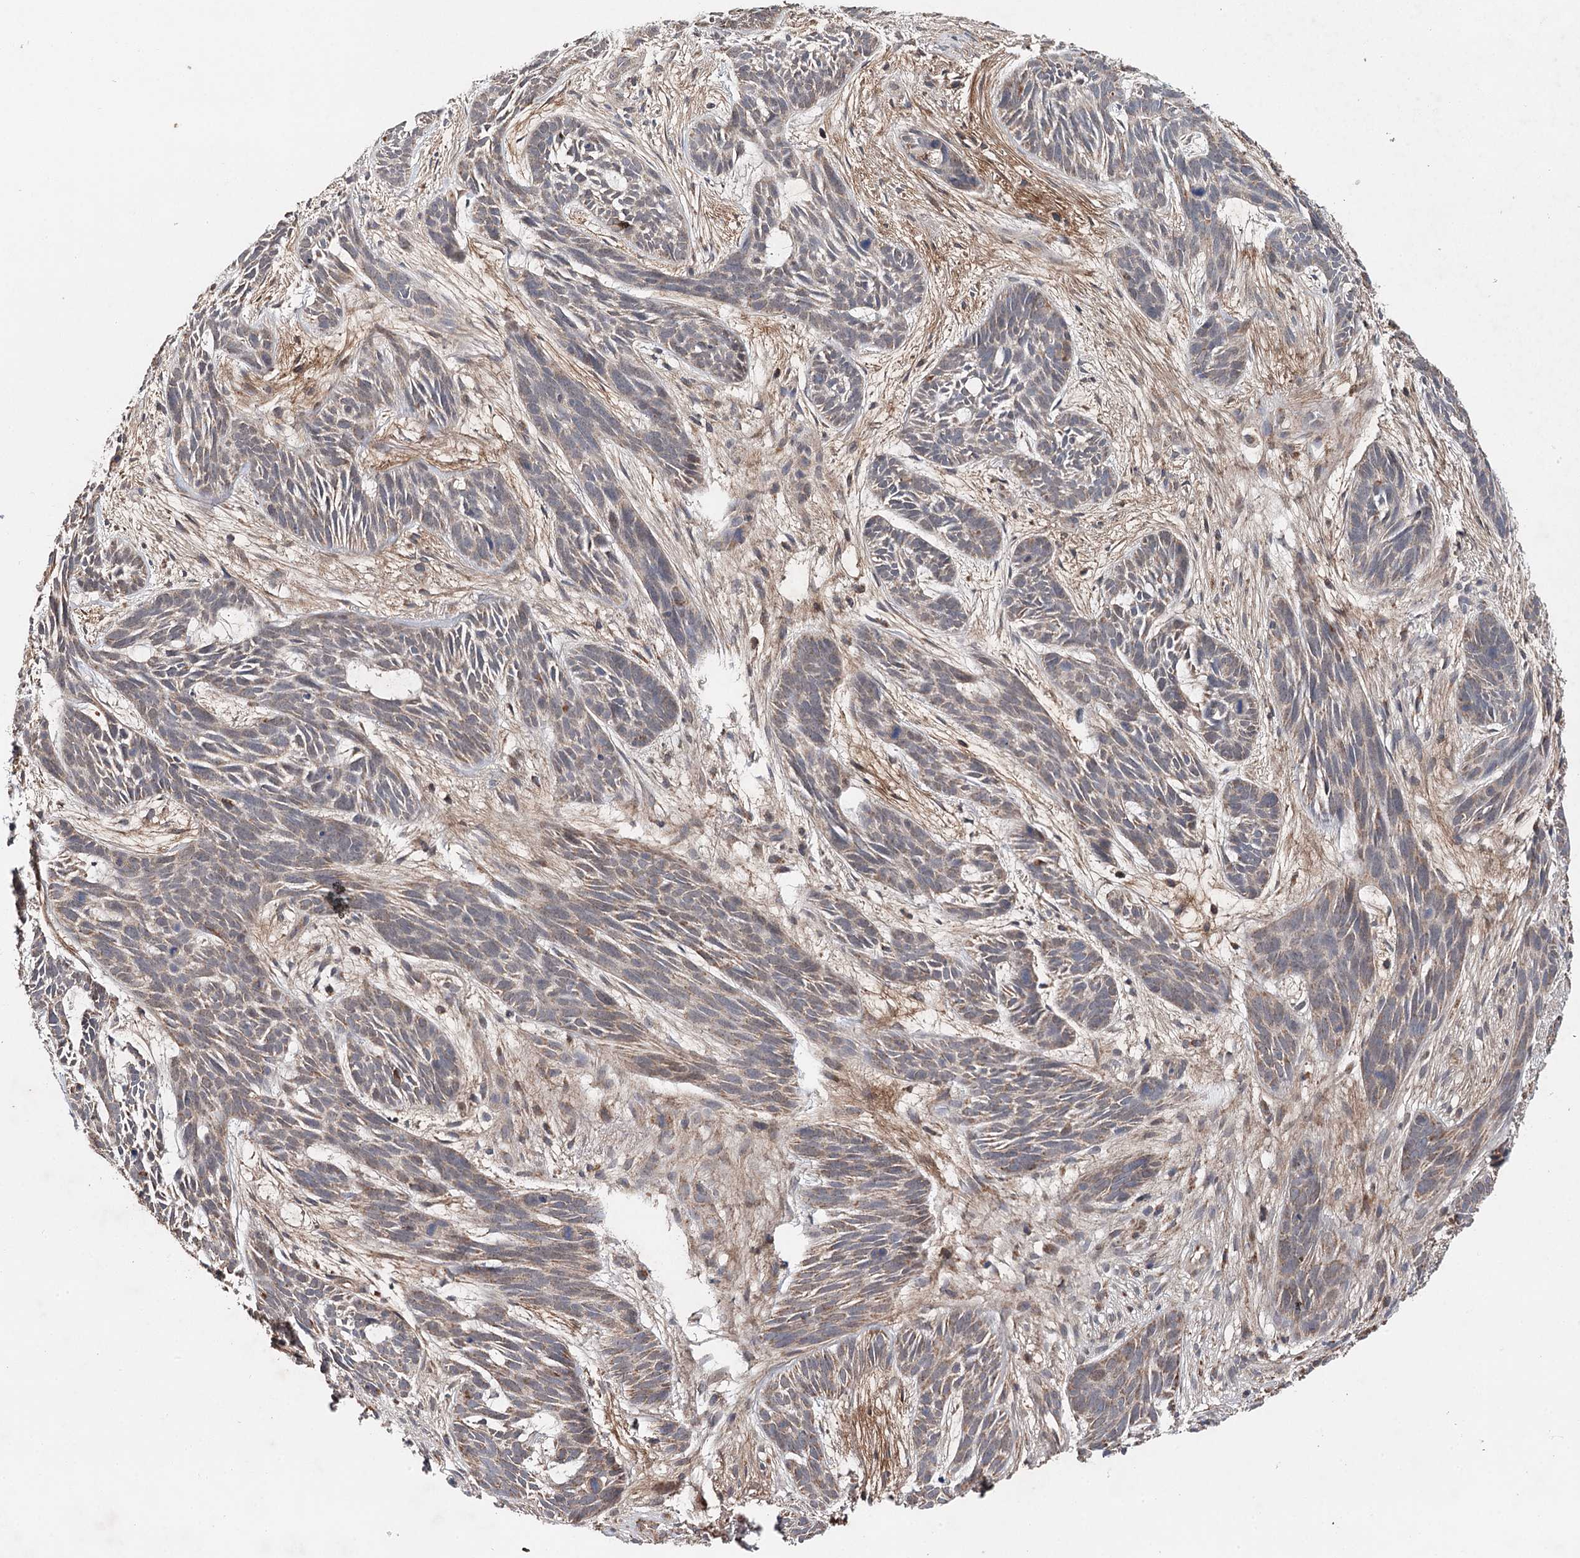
{"staining": {"intensity": "weak", "quantity": "25%-75%", "location": "cytoplasmic/membranous"}, "tissue": "skin cancer", "cell_type": "Tumor cells", "image_type": "cancer", "snomed": [{"axis": "morphology", "description": "Basal cell carcinoma"}, {"axis": "topography", "description": "Skin"}], "caption": "An image showing weak cytoplasmic/membranous expression in approximately 25%-75% of tumor cells in skin cancer, as visualized by brown immunohistochemical staining.", "gene": "PIK3CB", "patient": {"sex": "male", "age": 89}}